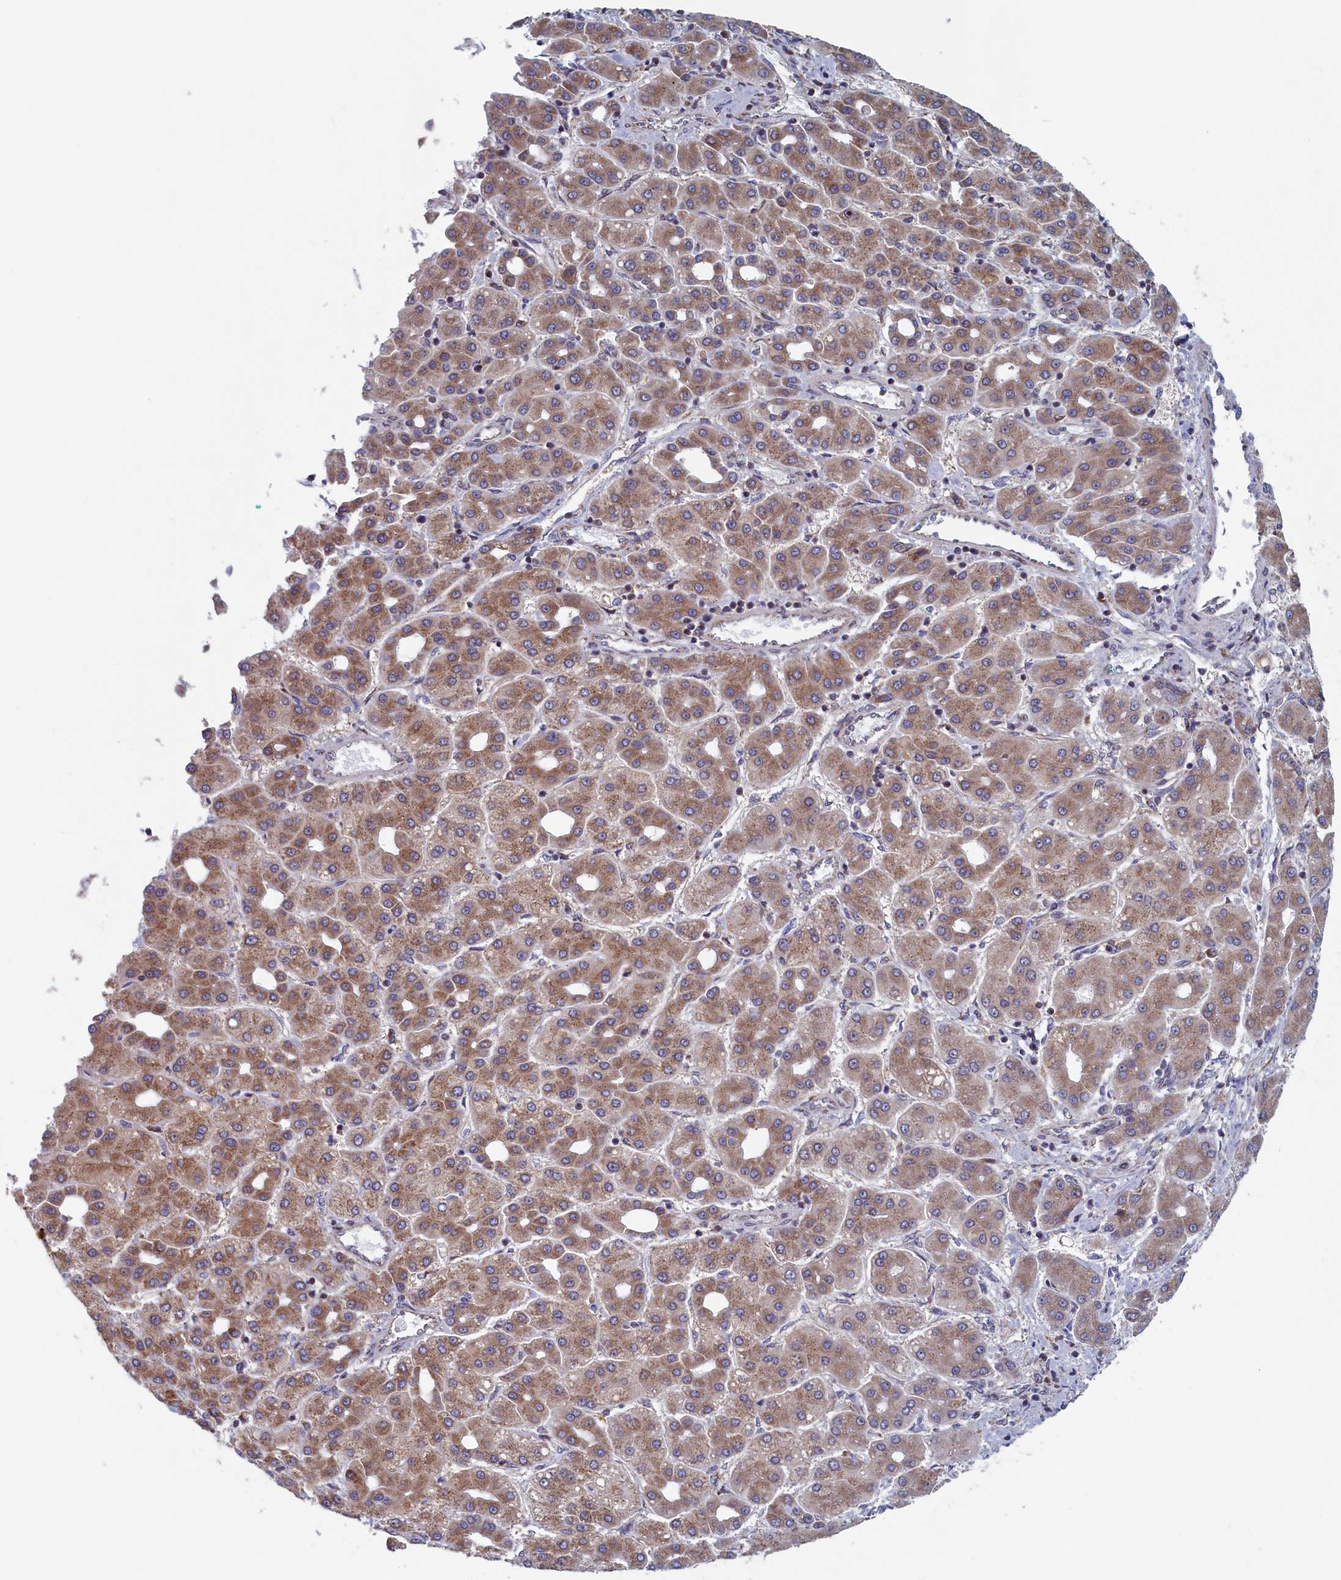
{"staining": {"intensity": "moderate", "quantity": ">75%", "location": "cytoplasmic/membranous"}, "tissue": "liver cancer", "cell_type": "Tumor cells", "image_type": "cancer", "snomed": [{"axis": "morphology", "description": "Carcinoma, Hepatocellular, NOS"}, {"axis": "topography", "description": "Liver"}], "caption": "Moderate cytoplasmic/membranous staining is appreciated in about >75% of tumor cells in liver hepatocellular carcinoma.", "gene": "MTFMT", "patient": {"sex": "male", "age": 65}}